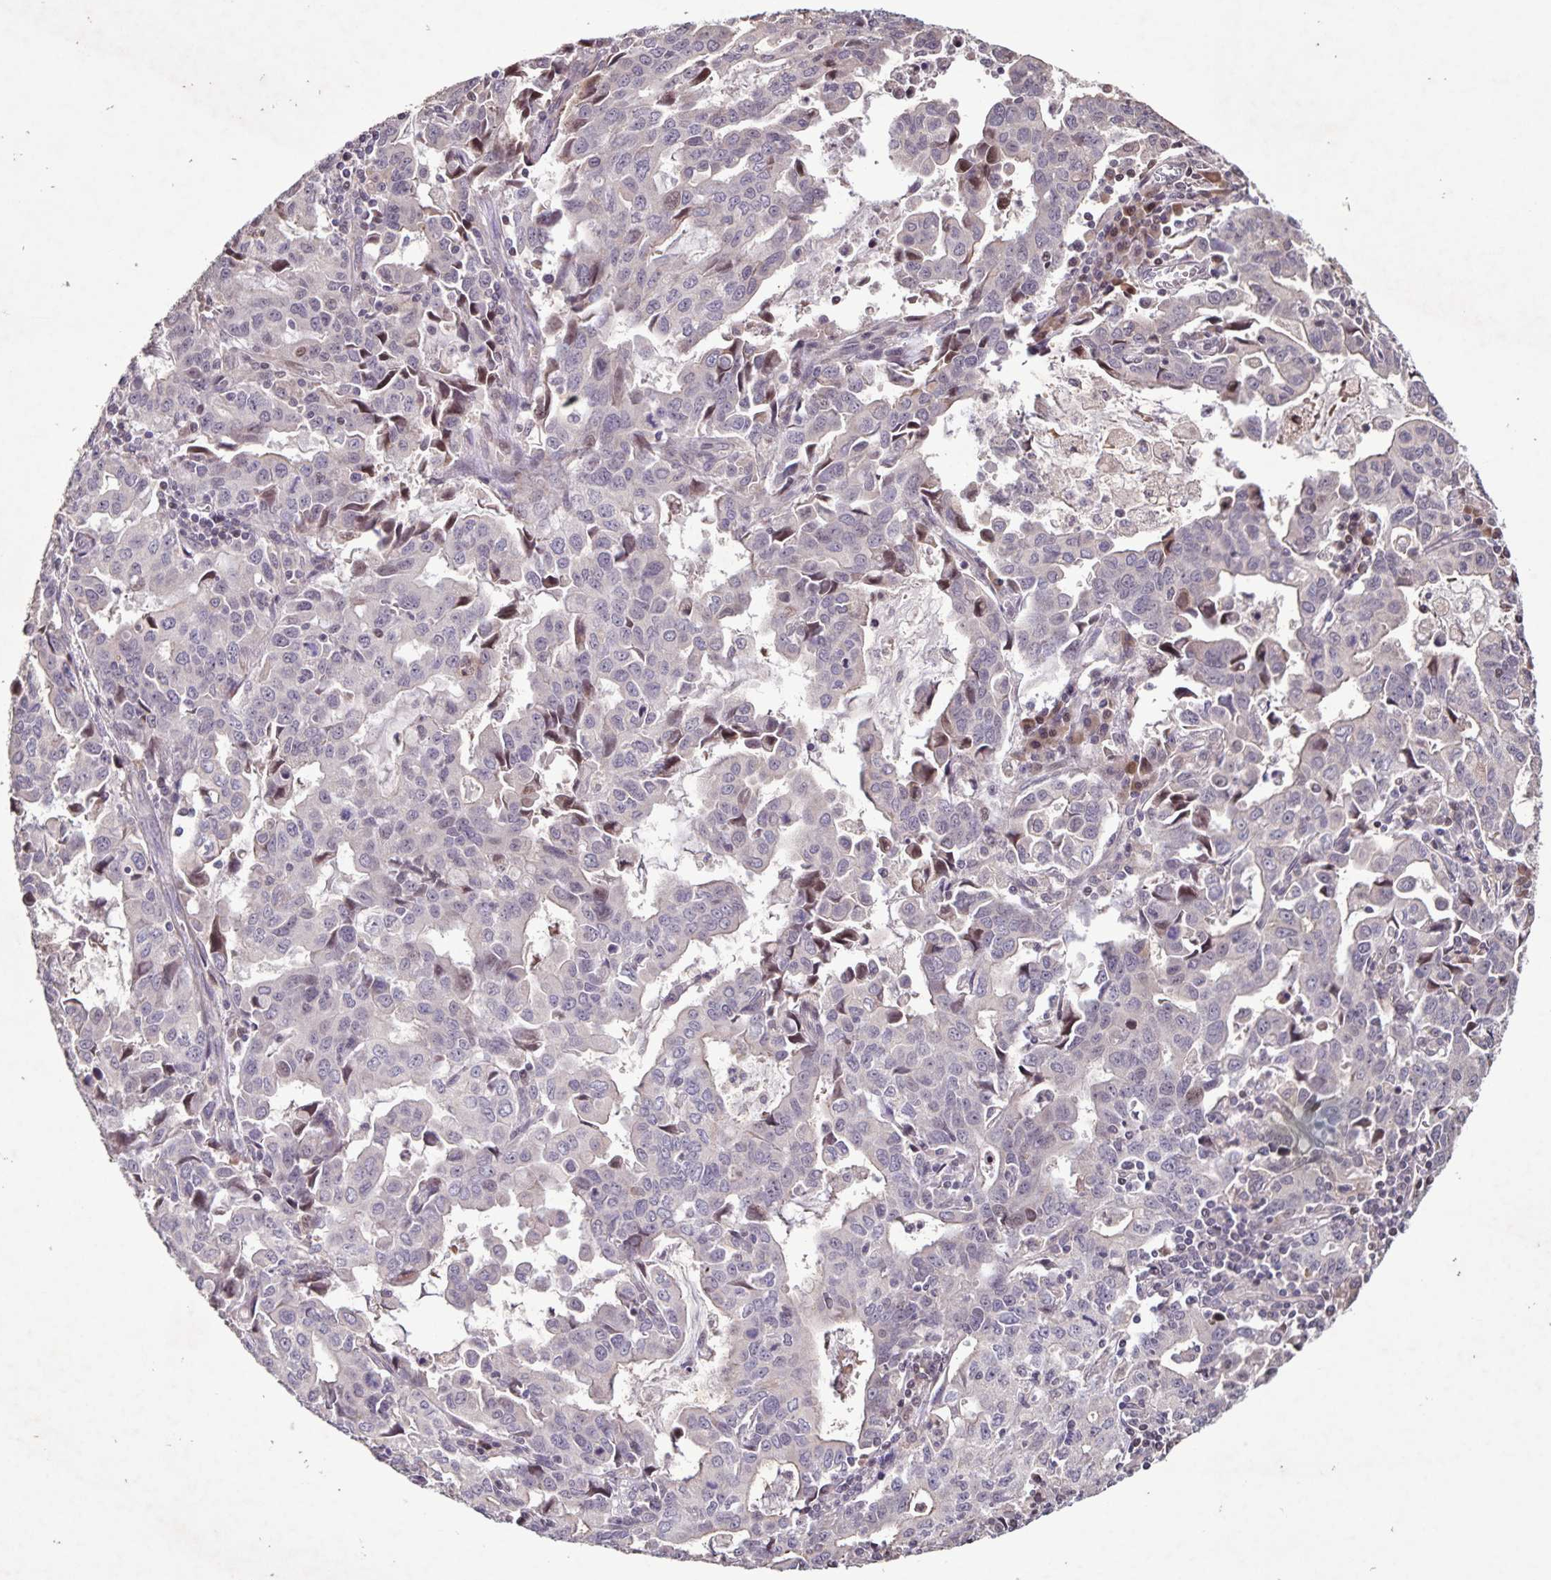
{"staining": {"intensity": "weak", "quantity": "<25%", "location": "nuclear"}, "tissue": "stomach cancer", "cell_type": "Tumor cells", "image_type": "cancer", "snomed": [{"axis": "morphology", "description": "Adenocarcinoma, NOS"}, {"axis": "topography", "description": "Stomach, upper"}], "caption": "There is no significant expression in tumor cells of stomach cancer.", "gene": "GDF2", "patient": {"sex": "male", "age": 85}}